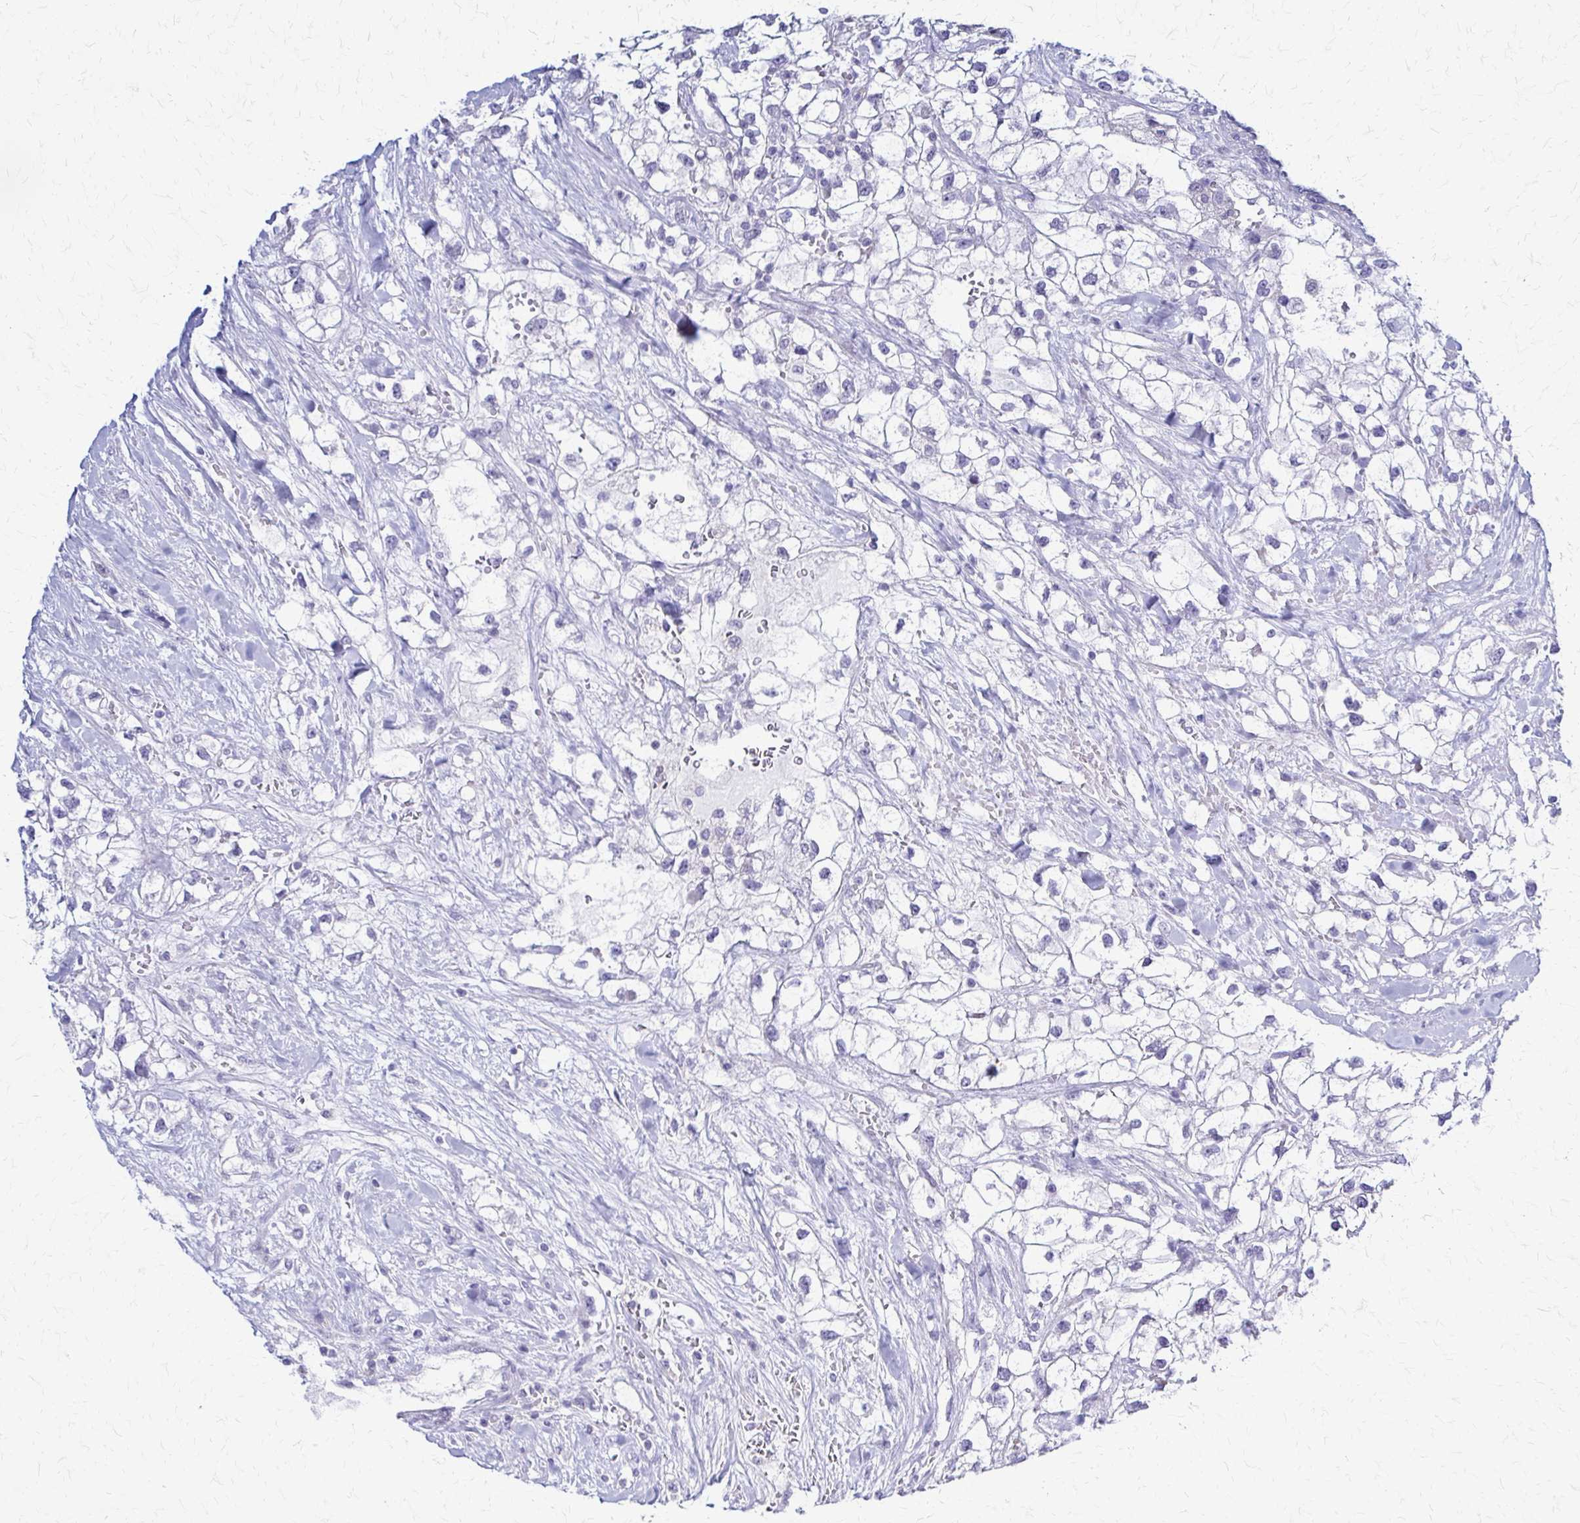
{"staining": {"intensity": "negative", "quantity": "none", "location": "none"}, "tissue": "renal cancer", "cell_type": "Tumor cells", "image_type": "cancer", "snomed": [{"axis": "morphology", "description": "Adenocarcinoma, NOS"}, {"axis": "topography", "description": "Kidney"}], "caption": "High power microscopy micrograph of an IHC image of renal adenocarcinoma, revealing no significant positivity in tumor cells. (DAB immunohistochemistry (IHC) with hematoxylin counter stain).", "gene": "RHOBTB2", "patient": {"sex": "male", "age": 59}}